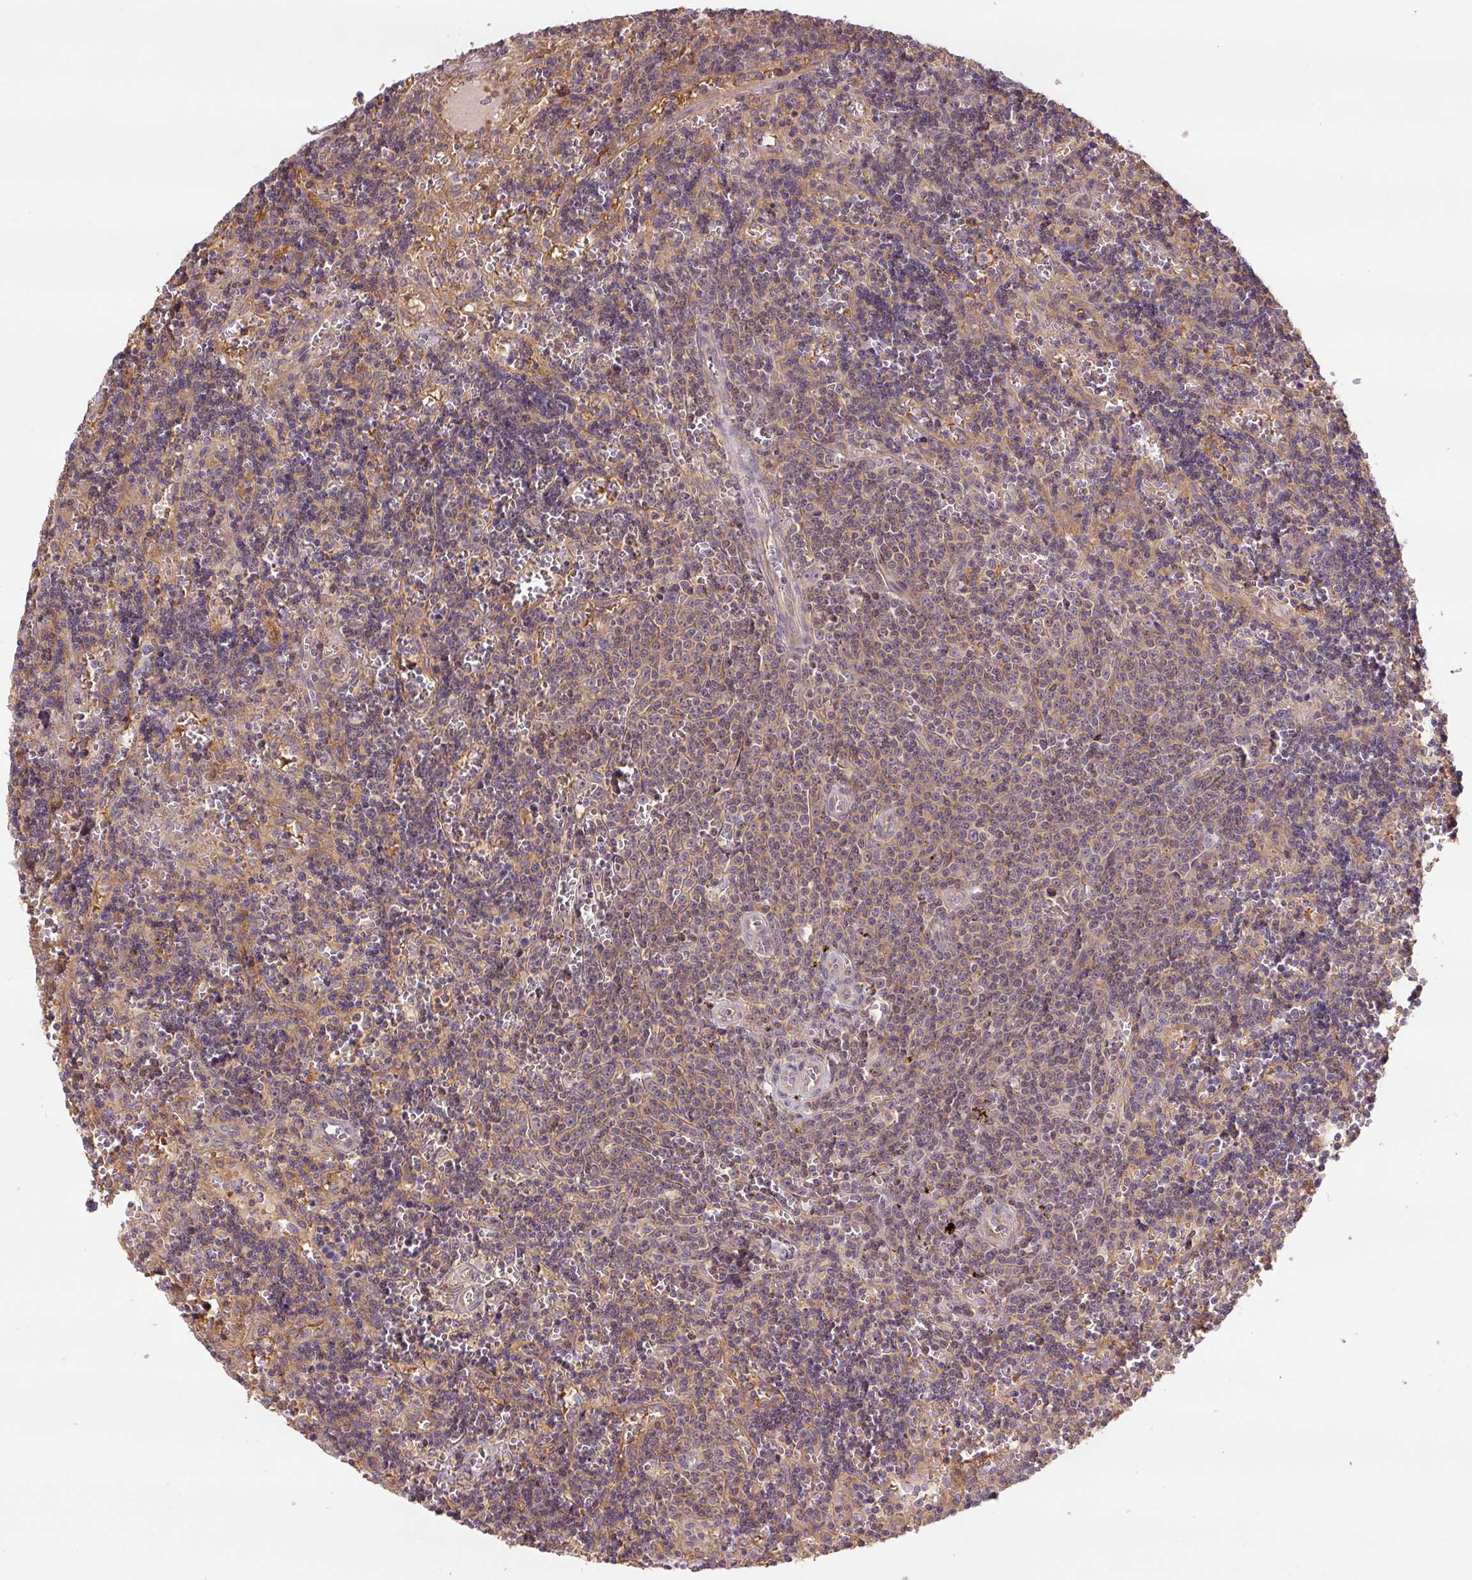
{"staining": {"intensity": "negative", "quantity": "none", "location": "none"}, "tissue": "lymphoma", "cell_type": "Tumor cells", "image_type": "cancer", "snomed": [{"axis": "morphology", "description": "Malignant lymphoma, non-Hodgkin's type, Low grade"}, {"axis": "topography", "description": "Spleen"}], "caption": "Immunohistochemistry image of neoplastic tissue: human low-grade malignant lymphoma, non-Hodgkin's type stained with DAB (3,3'-diaminobenzidine) reveals no significant protein expression in tumor cells.", "gene": "C2orf73", "patient": {"sex": "male", "age": 60}}